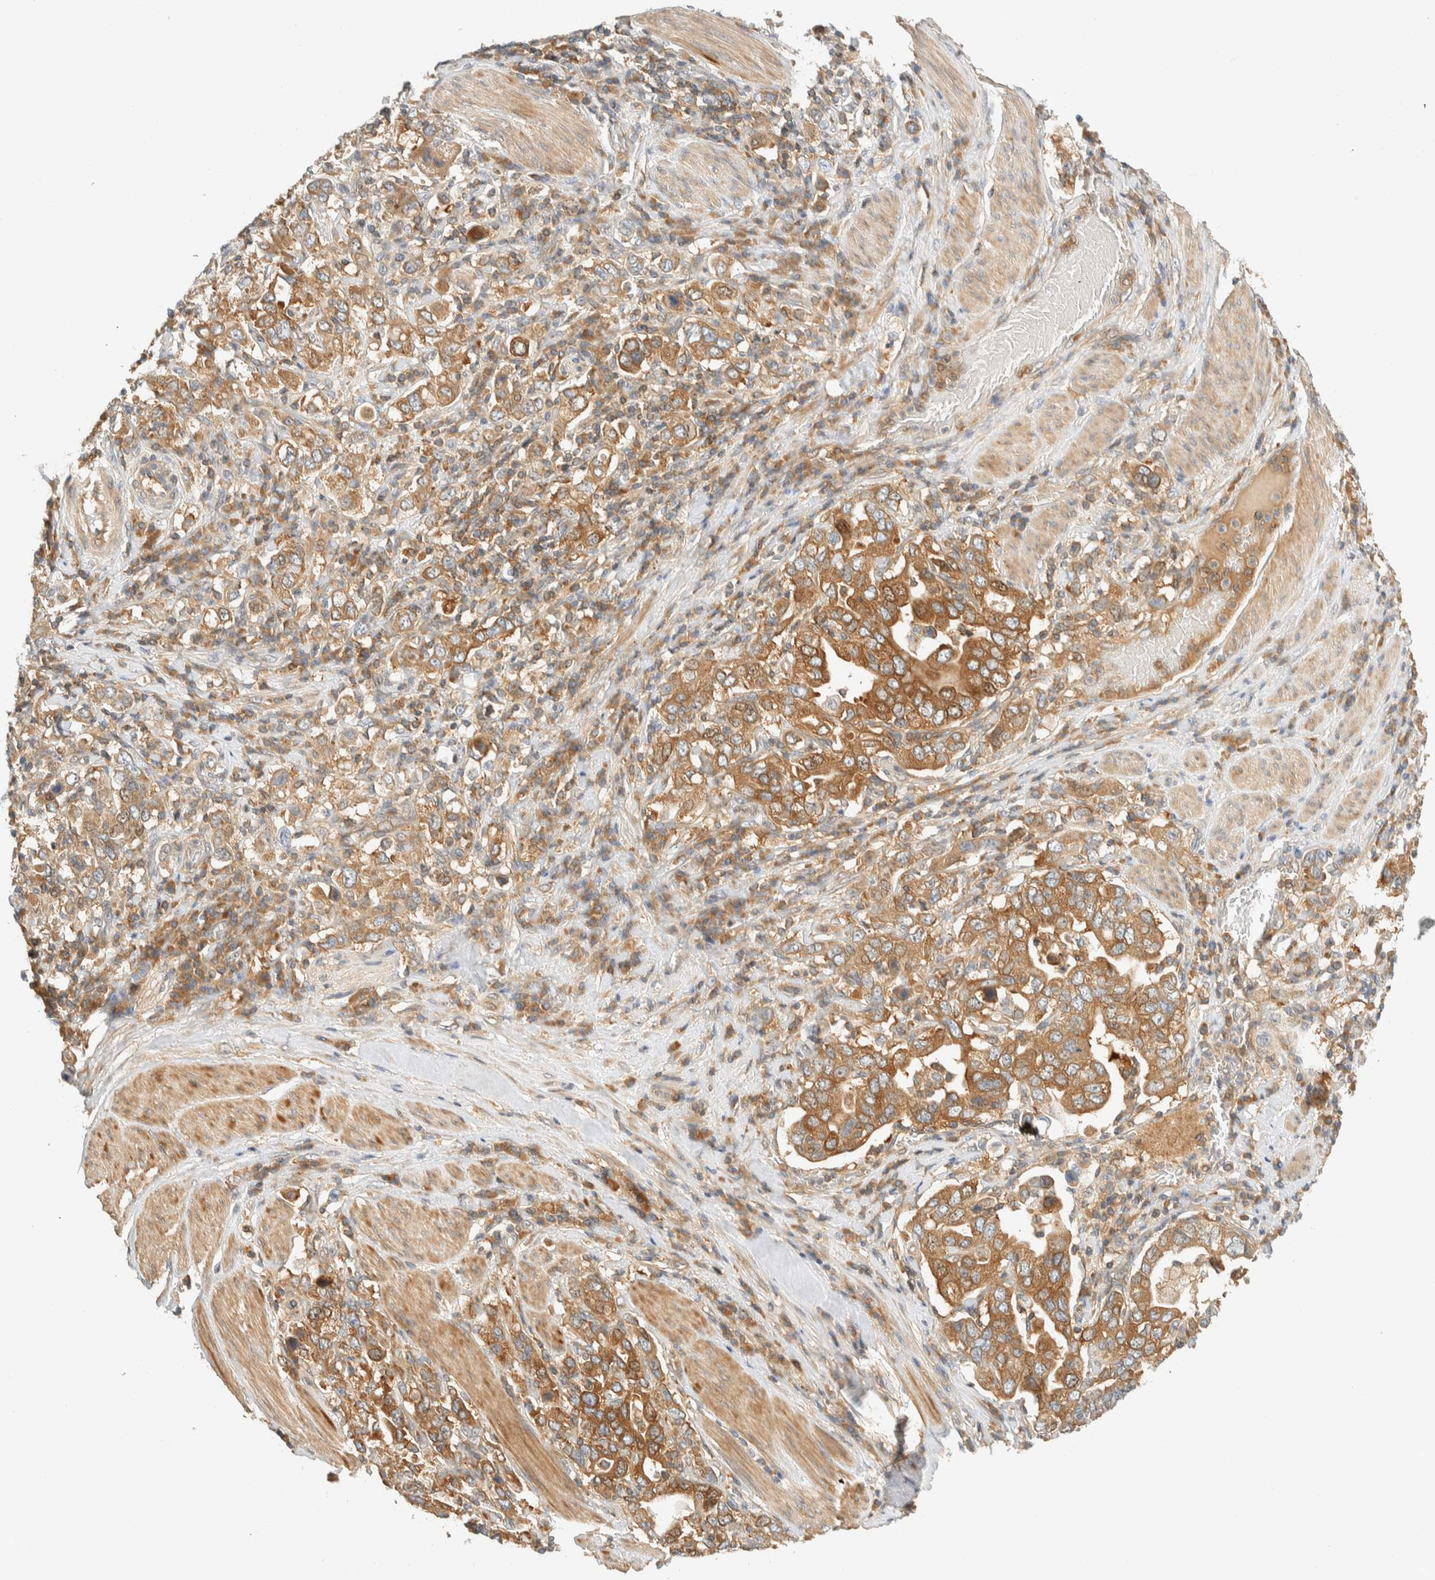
{"staining": {"intensity": "moderate", "quantity": ">75%", "location": "cytoplasmic/membranous"}, "tissue": "stomach cancer", "cell_type": "Tumor cells", "image_type": "cancer", "snomed": [{"axis": "morphology", "description": "Adenocarcinoma, NOS"}, {"axis": "topography", "description": "Stomach, upper"}], "caption": "Protein expression analysis of human stomach cancer (adenocarcinoma) reveals moderate cytoplasmic/membranous expression in approximately >75% of tumor cells.", "gene": "ARFGEF1", "patient": {"sex": "male", "age": 62}}